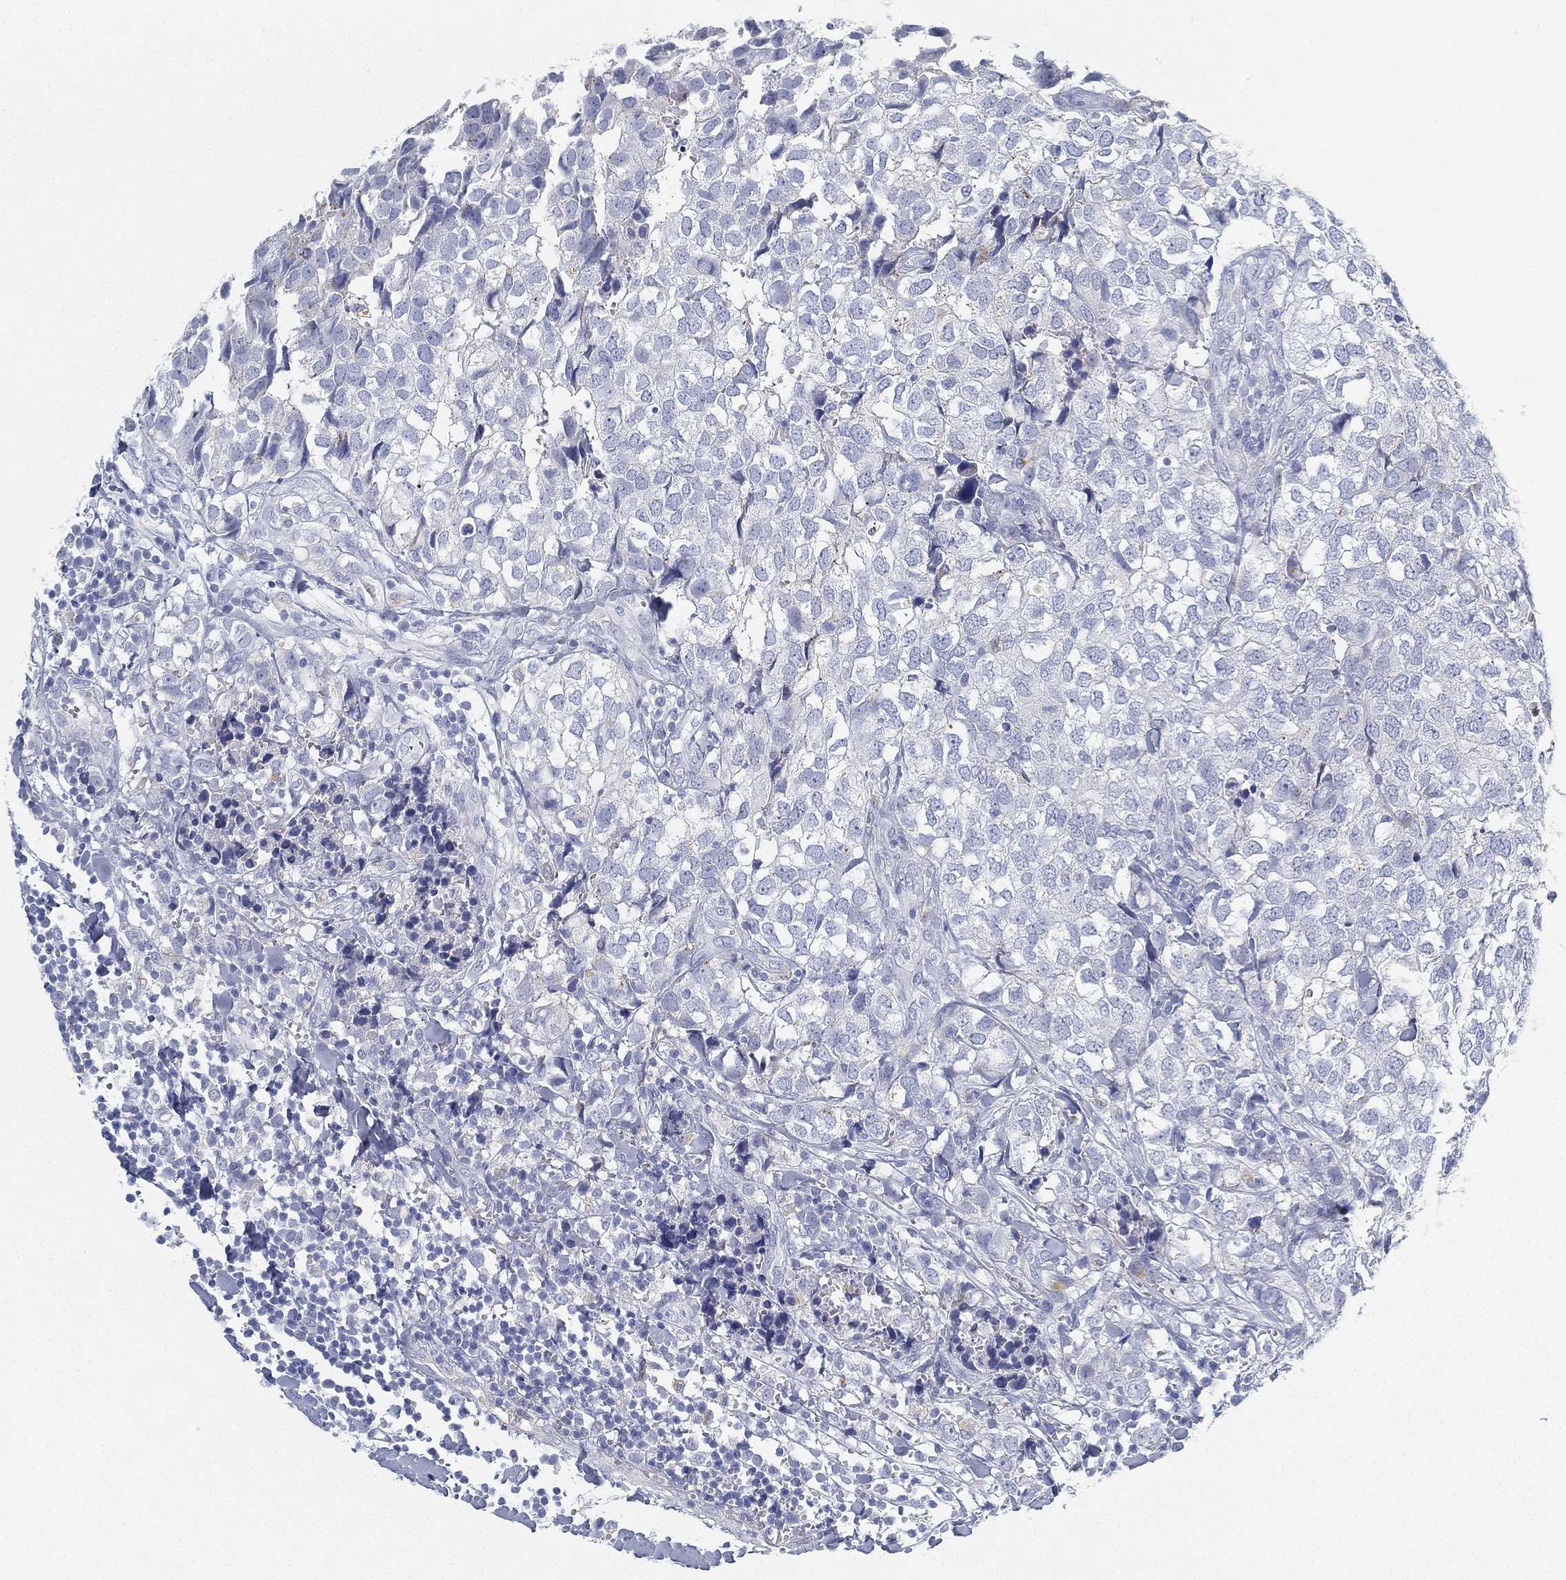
{"staining": {"intensity": "negative", "quantity": "none", "location": "none"}, "tissue": "breast cancer", "cell_type": "Tumor cells", "image_type": "cancer", "snomed": [{"axis": "morphology", "description": "Duct carcinoma"}, {"axis": "topography", "description": "Breast"}], "caption": "Tumor cells are negative for protein expression in human breast cancer (intraductal carcinoma).", "gene": "GPR61", "patient": {"sex": "female", "age": 30}}